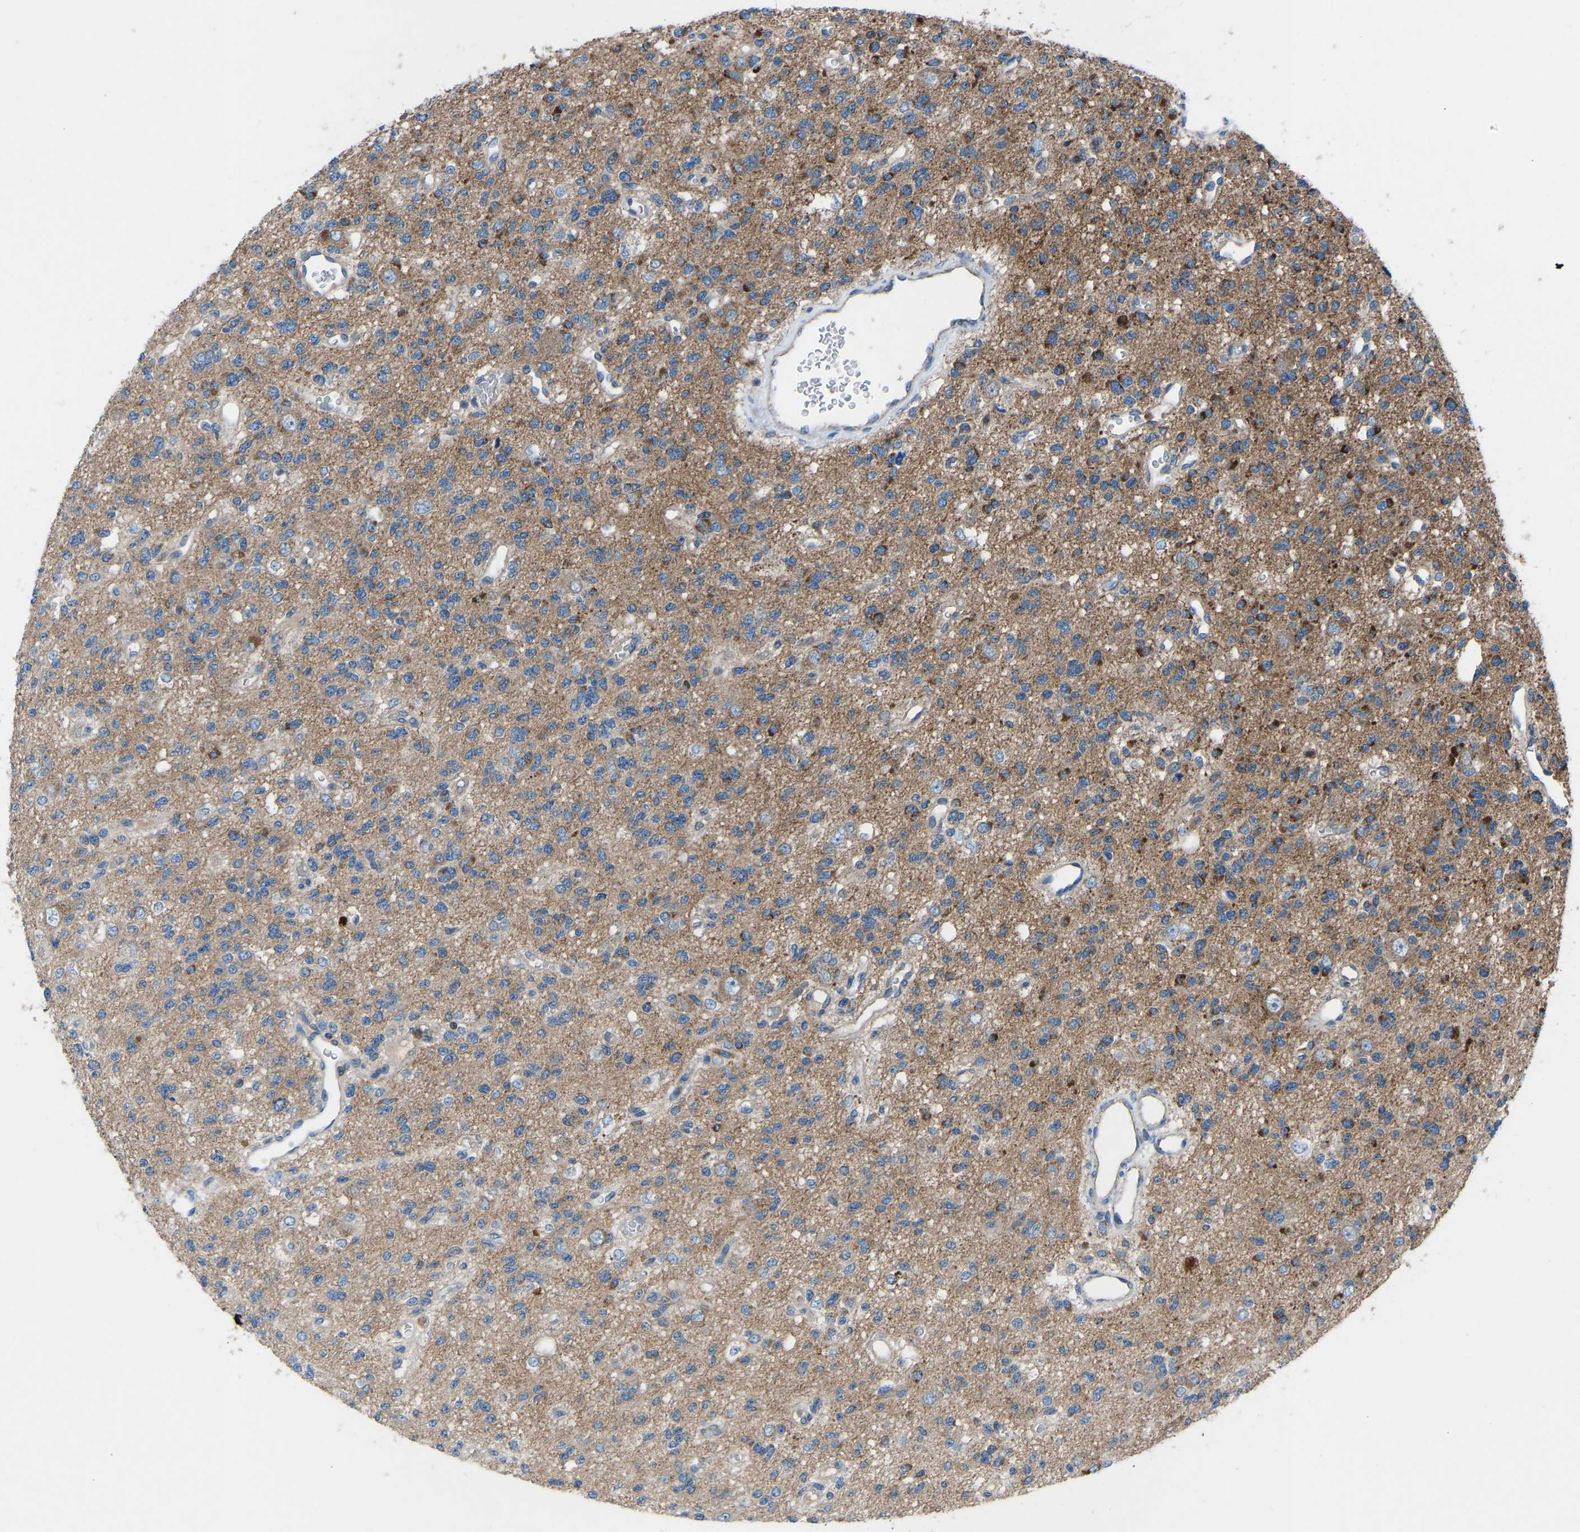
{"staining": {"intensity": "moderate", "quantity": ">75%", "location": "cytoplasmic/membranous"}, "tissue": "glioma", "cell_type": "Tumor cells", "image_type": "cancer", "snomed": [{"axis": "morphology", "description": "Glioma, malignant, Low grade"}, {"axis": "topography", "description": "Brain"}], "caption": "Protein staining exhibits moderate cytoplasmic/membranous positivity in approximately >75% of tumor cells in glioma.", "gene": "GRK6", "patient": {"sex": "male", "age": 38}}